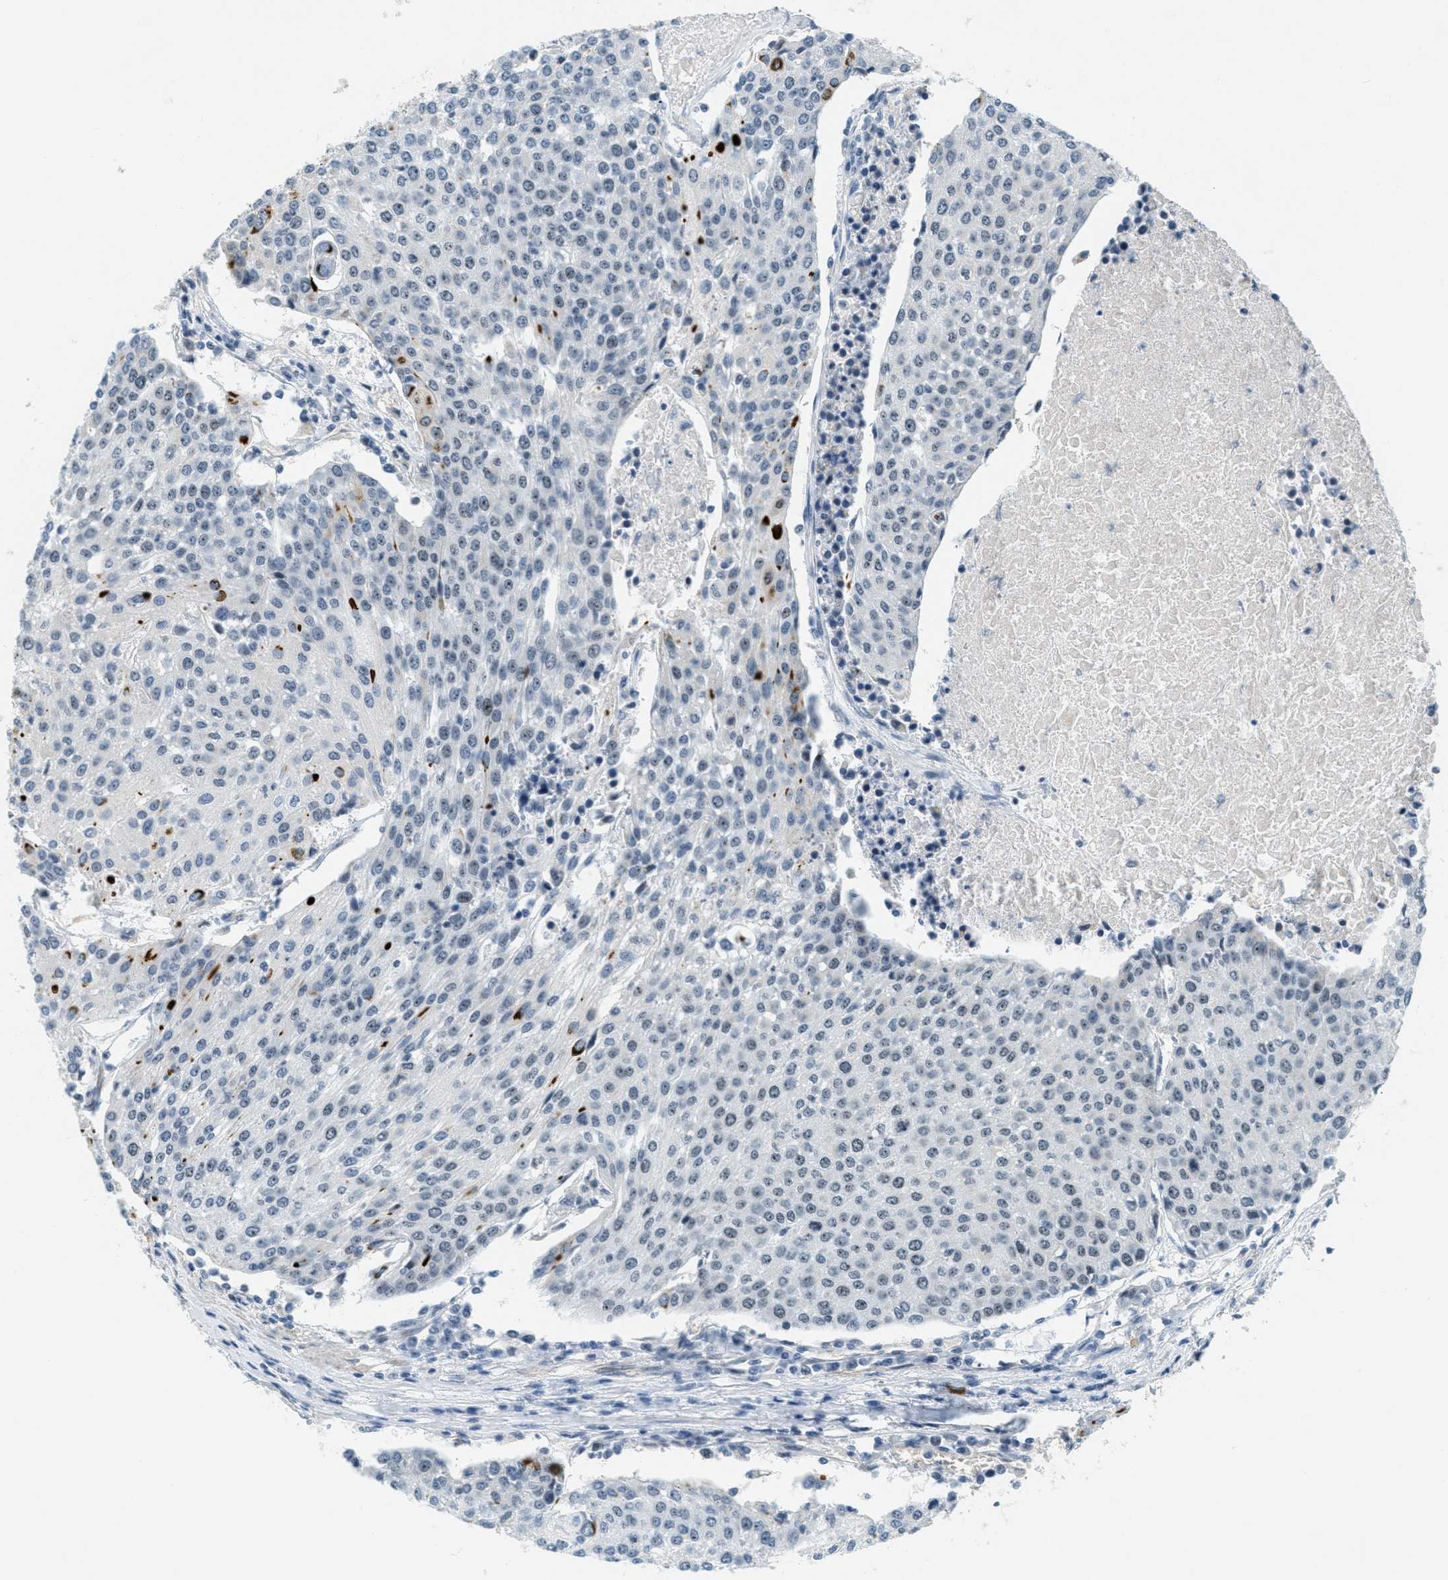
{"staining": {"intensity": "strong", "quantity": "<25%", "location": "nuclear"}, "tissue": "urothelial cancer", "cell_type": "Tumor cells", "image_type": "cancer", "snomed": [{"axis": "morphology", "description": "Urothelial carcinoma, High grade"}, {"axis": "topography", "description": "Urinary bladder"}], "caption": "Strong nuclear positivity is seen in approximately <25% of tumor cells in urothelial cancer. The protein is shown in brown color, while the nuclei are stained blue.", "gene": "DDX47", "patient": {"sex": "female", "age": 85}}